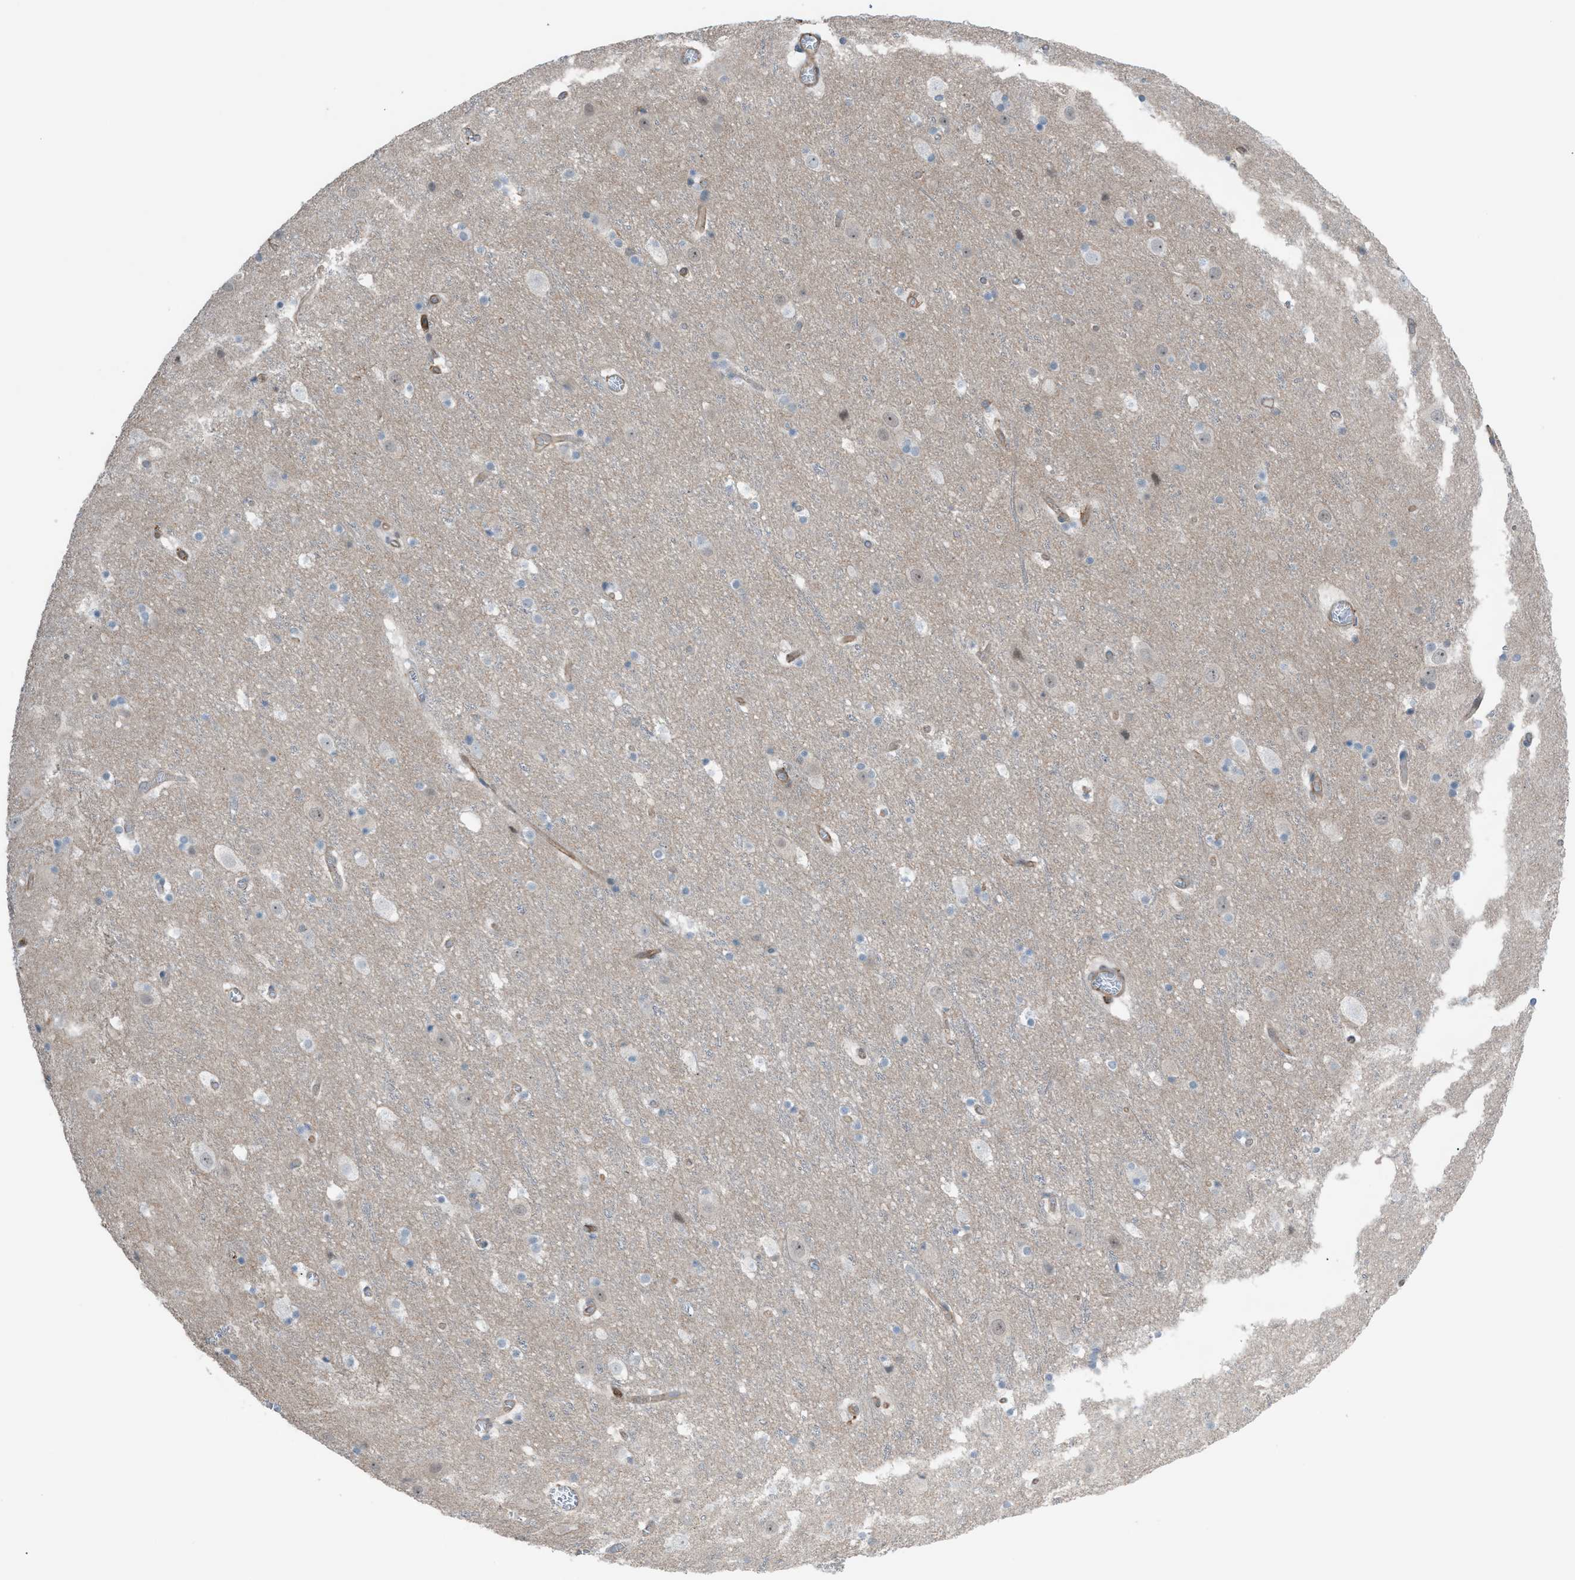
{"staining": {"intensity": "negative", "quantity": "none", "location": "none"}, "tissue": "cerebral cortex", "cell_type": "Endothelial cells", "image_type": "normal", "snomed": [{"axis": "morphology", "description": "Normal tissue, NOS"}, {"axis": "topography", "description": "Cerebral cortex"}], "caption": "A photomicrograph of cerebral cortex stained for a protein shows no brown staining in endothelial cells.", "gene": "DYRK1A", "patient": {"sex": "male", "age": 45}}